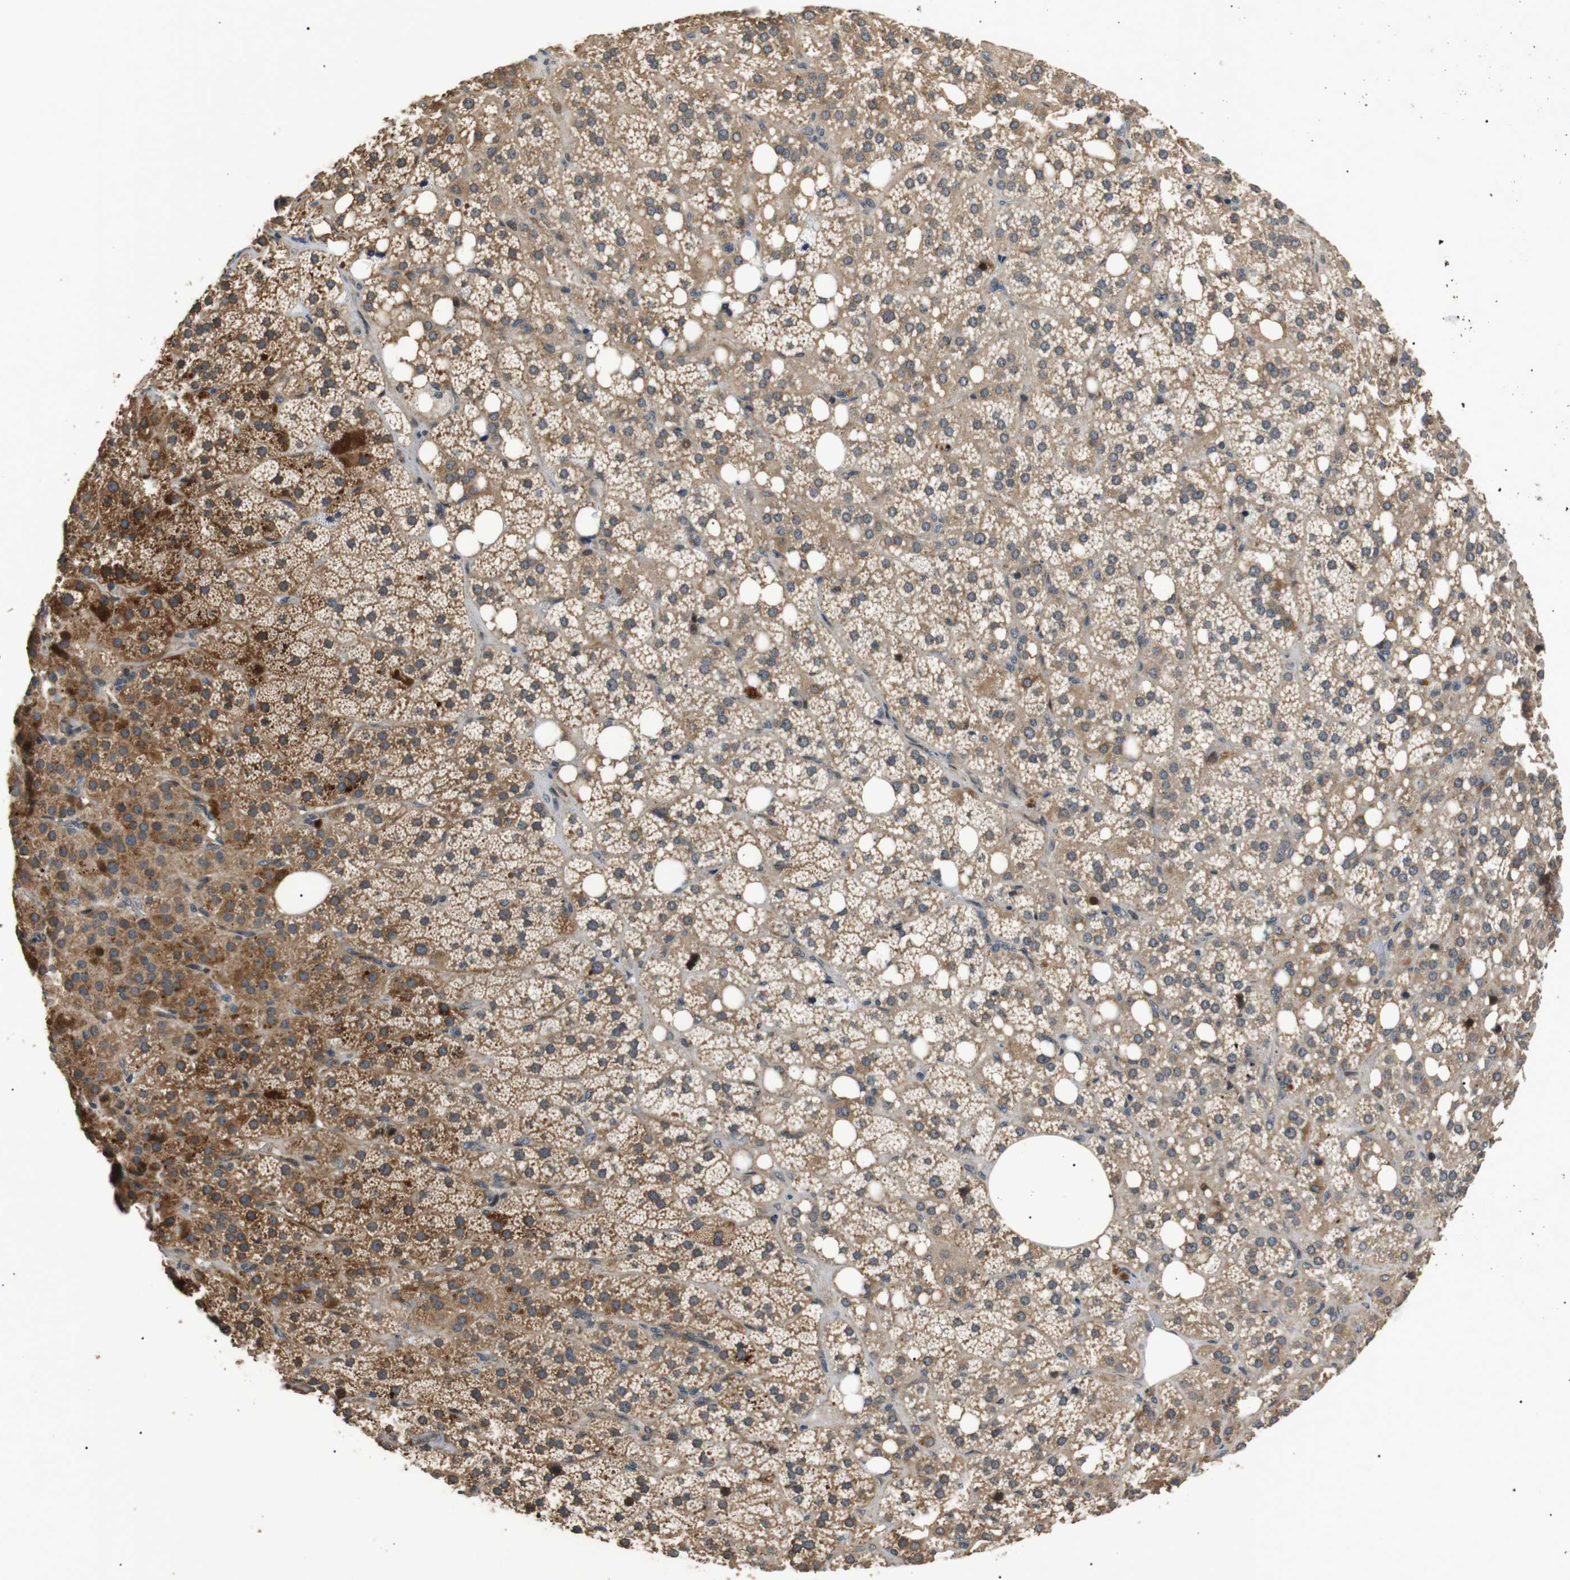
{"staining": {"intensity": "moderate", "quantity": ">75%", "location": "cytoplasmic/membranous"}, "tissue": "adrenal gland", "cell_type": "Glandular cells", "image_type": "normal", "snomed": [{"axis": "morphology", "description": "Normal tissue, NOS"}, {"axis": "topography", "description": "Adrenal gland"}], "caption": "Protein staining of normal adrenal gland demonstrates moderate cytoplasmic/membranous expression in about >75% of glandular cells. (DAB IHC, brown staining for protein, blue staining for nuclei).", "gene": "HSPA13", "patient": {"sex": "female", "age": 59}}